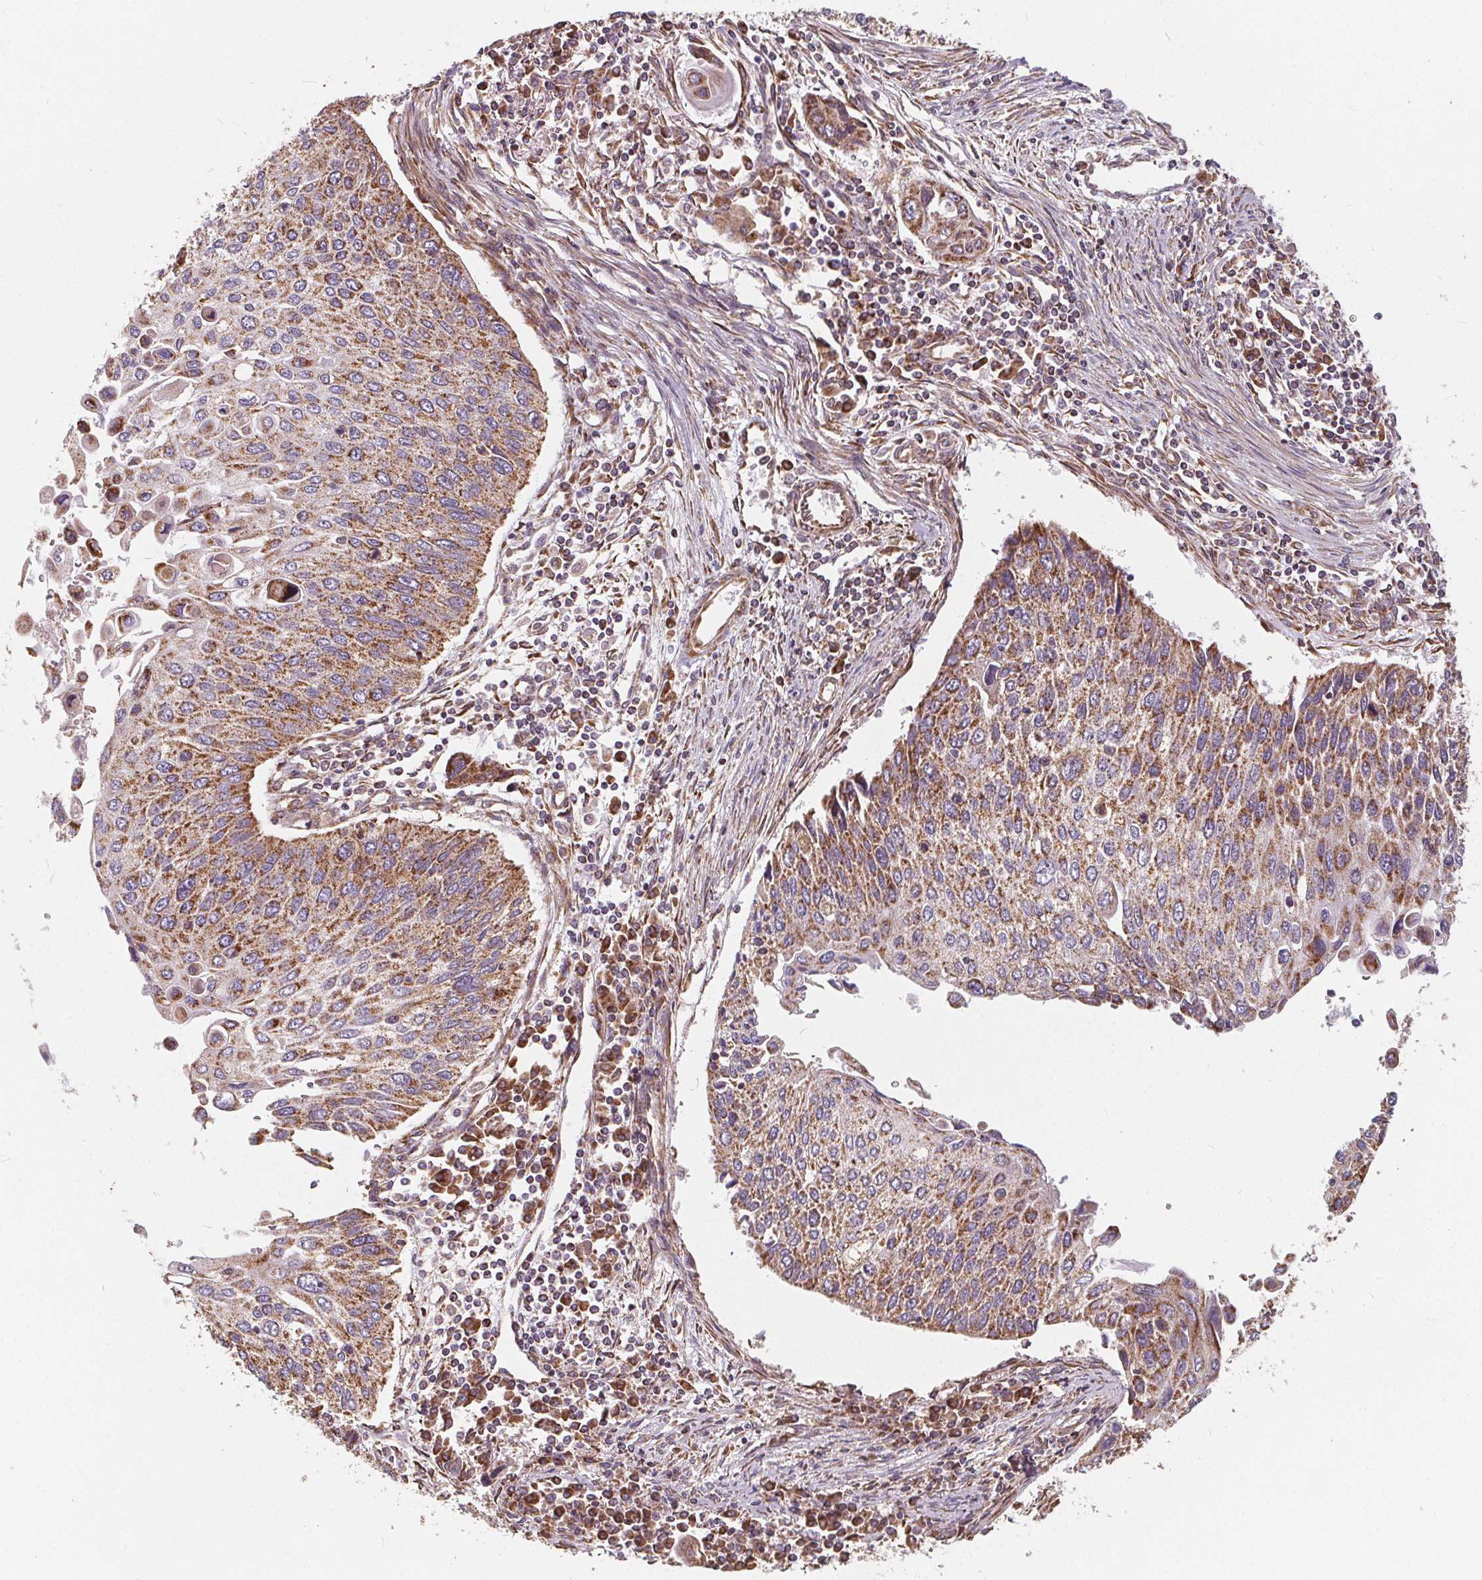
{"staining": {"intensity": "moderate", "quantity": ">75%", "location": "cytoplasmic/membranous"}, "tissue": "lung cancer", "cell_type": "Tumor cells", "image_type": "cancer", "snomed": [{"axis": "morphology", "description": "Squamous cell carcinoma, NOS"}, {"axis": "morphology", "description": "Squamous cell carcinoma, metastatic, NOS"}, {"axis": "topography", "description": "Lung"}], "caption": "Moderate cytoplasmic/membranous protein expression is appreciated in approximately >75% of tumor cells in lung cancer (squamous cell carcinoma).", "gene": "PLSCR3", "patient": {"sex": "male", "age": 63}}